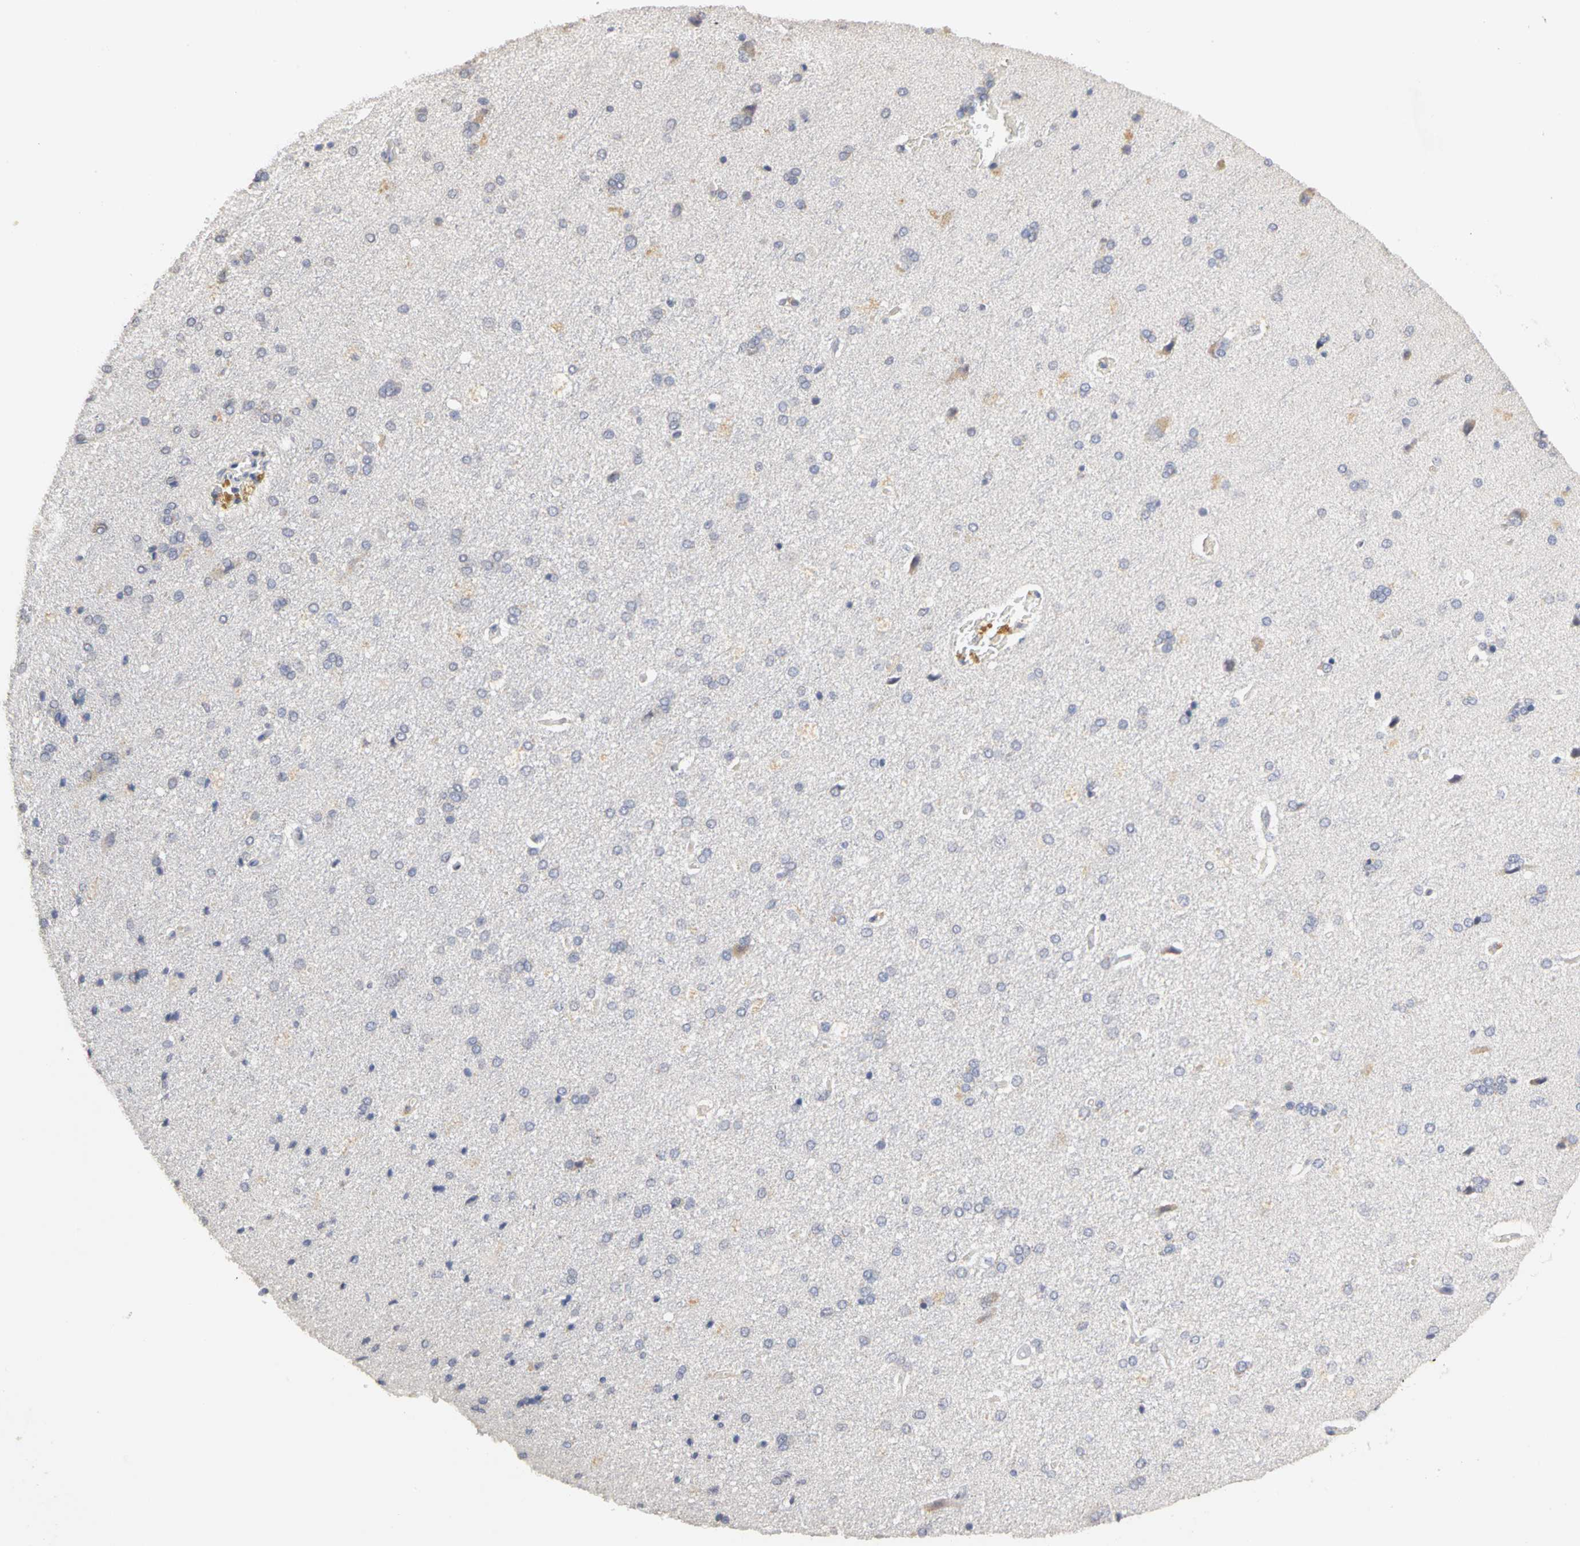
{"staining": {"intensity": "negative", "quantity": "none", "location": "none"}, "tissue": "cerebral cortex", "cell_type": "Endothelial cells", "image_type": "normal", "snomed": [{"axis": "morphology", "description": "Normal tissue, NOS"}, {"axis": "topography", "description": "Cerebral cortex"}], "caption": "Protein analysis of unremarkable cerebral cortex demonstrates no significant expression in endothelial cells.", "gene": "PGR", "patient": {"sex": "male", "age": 62}}